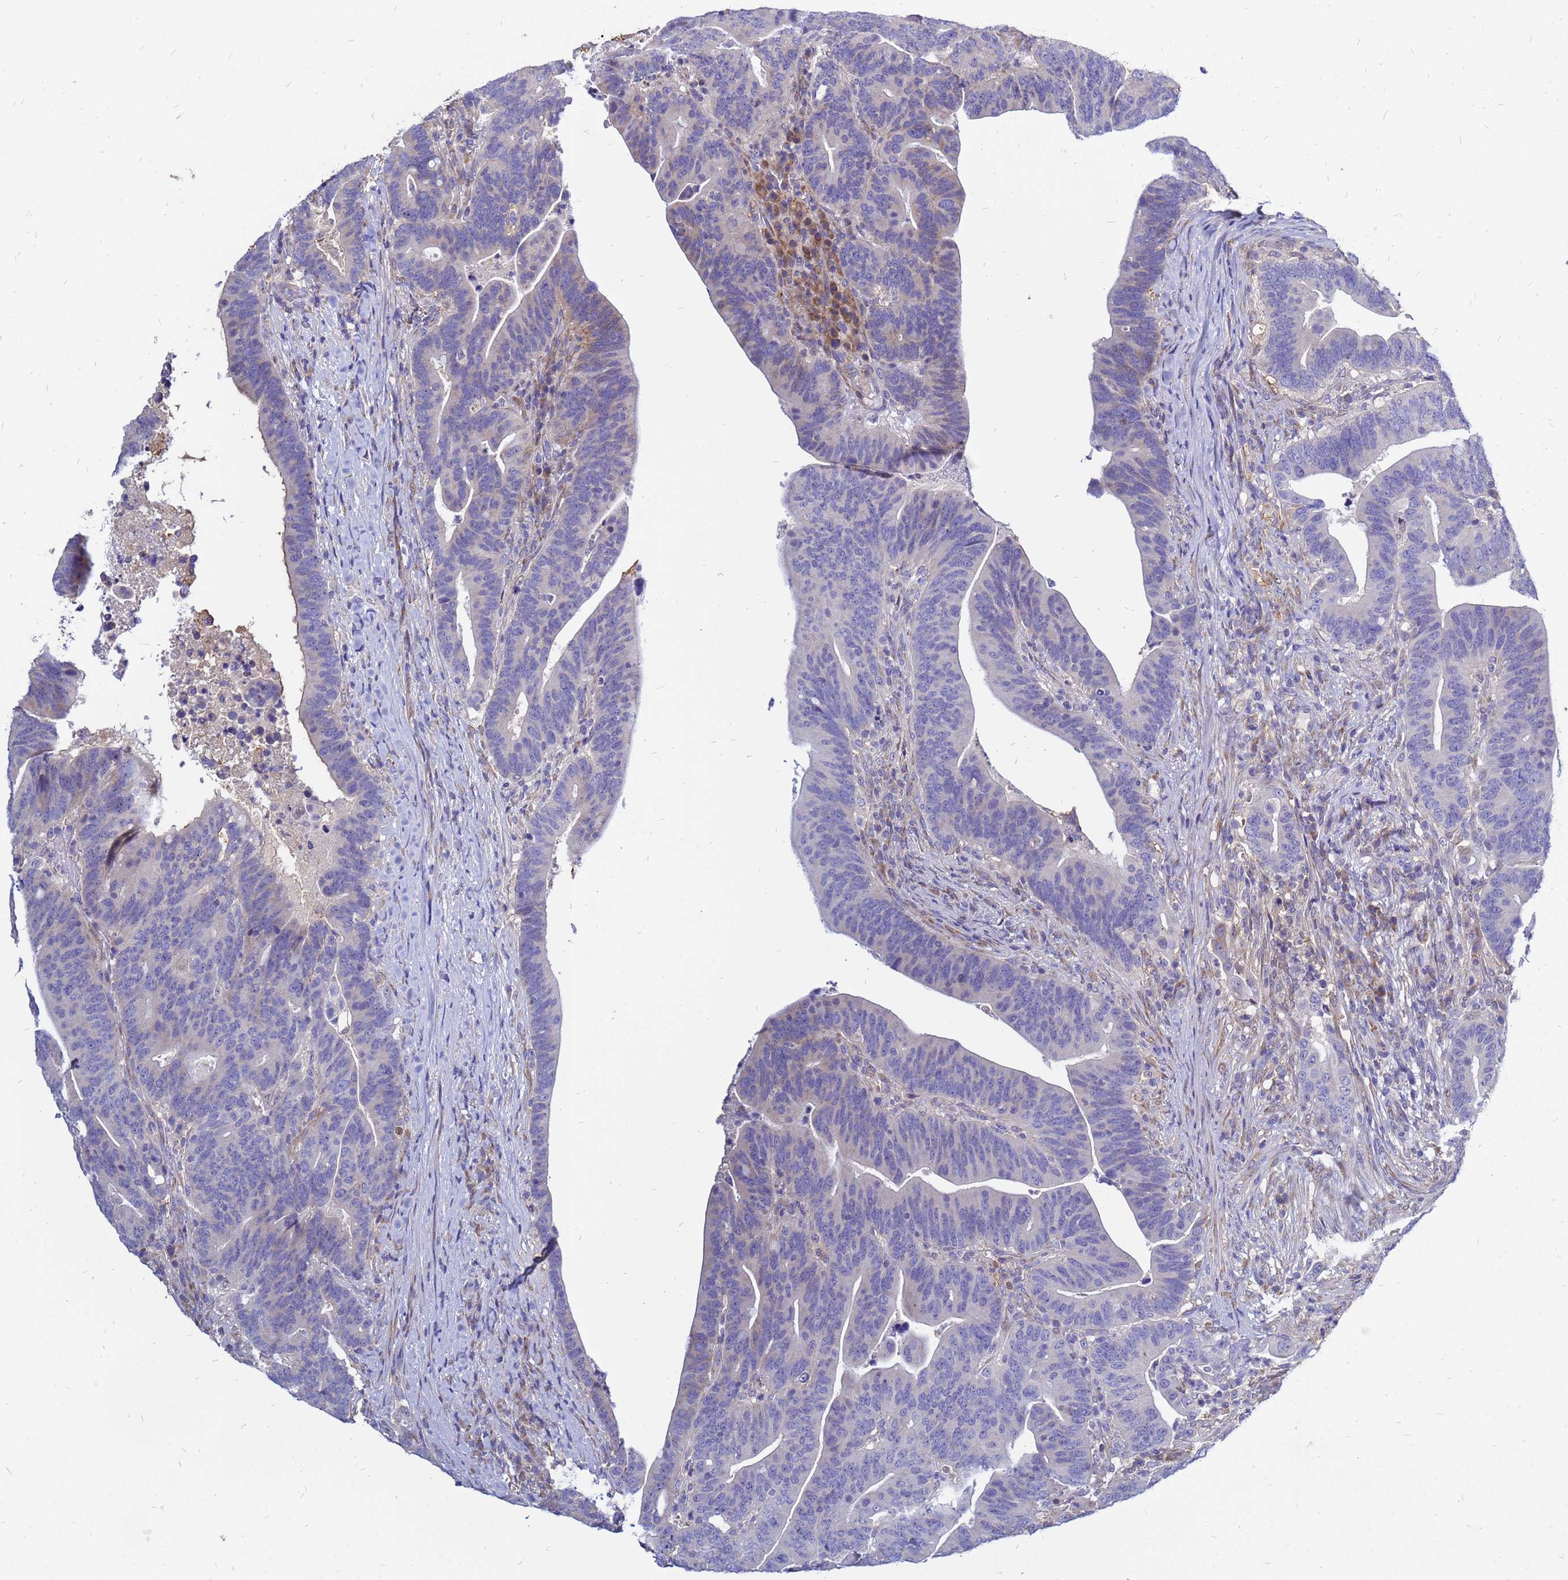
{"staining": {"intensity": "negative", "quantity": "none", "location": "none"}, "tissue": "colorectal cancer", "cell_type": "Tumor cells", "image_type": "cancer", "snomed": [{"axis": "morphology", "description": "Adenocarcinoma, NOS"}, {"axis": "topography", "description": "Colon"}], "caption": "There is no significant positivity in tumor cells of colorectal cancer (adenocarcinoma).", "gene": "MOB2", "patient": {"sex": "female", "age": 66}}